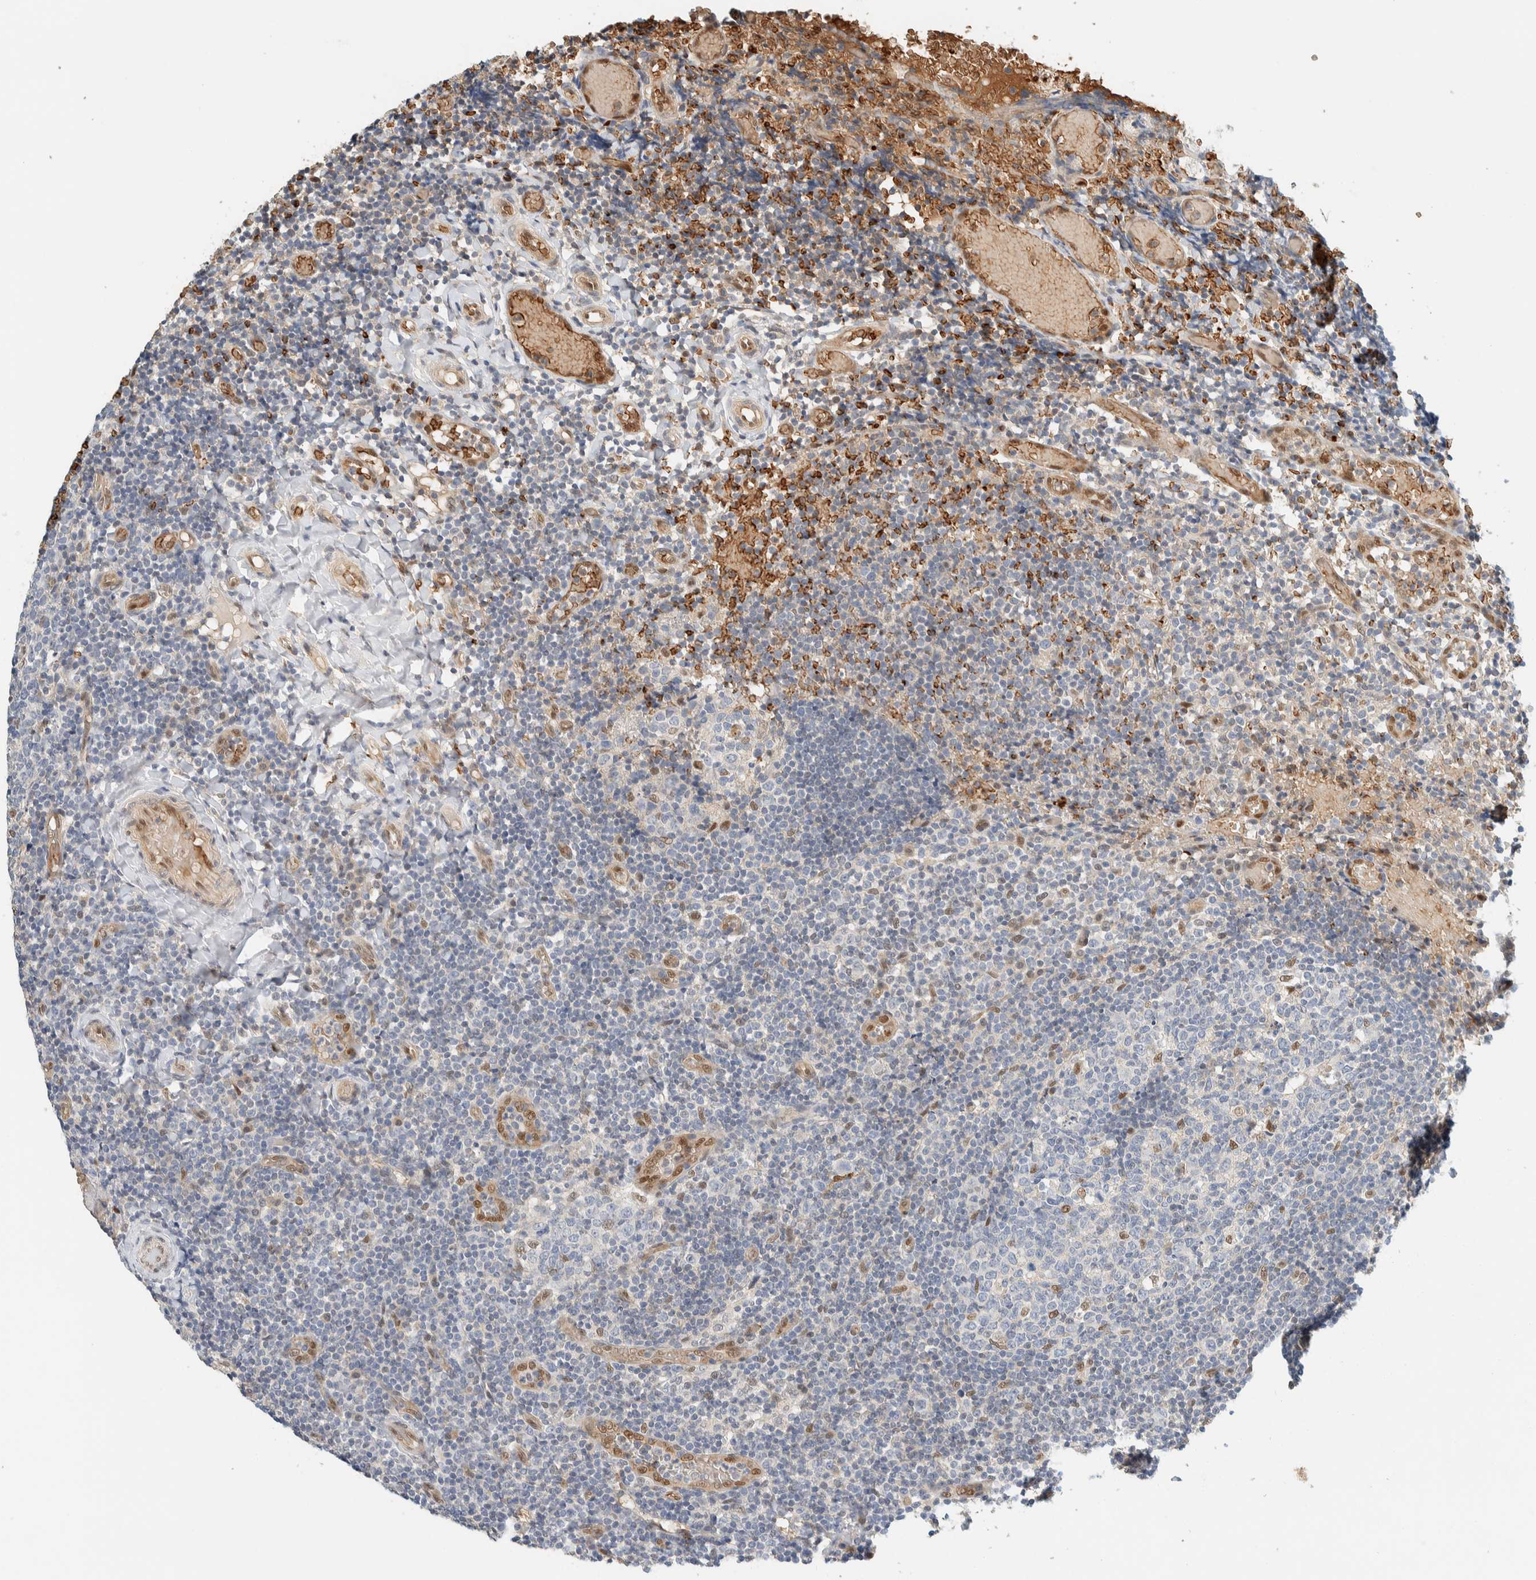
{"staining": {"intensity": "moderate", "quantity": "<25%", "location": "nuclear"}, "tissue": "tonsil", "cell_type": "Germinal center cells", "image_type": "normal", "snomed": [{"axis": "morphology", "description": "Normal tissue, NOS"}, {"axis": "topography", "description": "Tonsil"}], "caption": "A low amount of moderate nuclear positivity is appreciated in about <25% of germinal center cells in benign tonsil.", "gene": "TSTD2", "patient": {"sex": "female", "age": 19}}